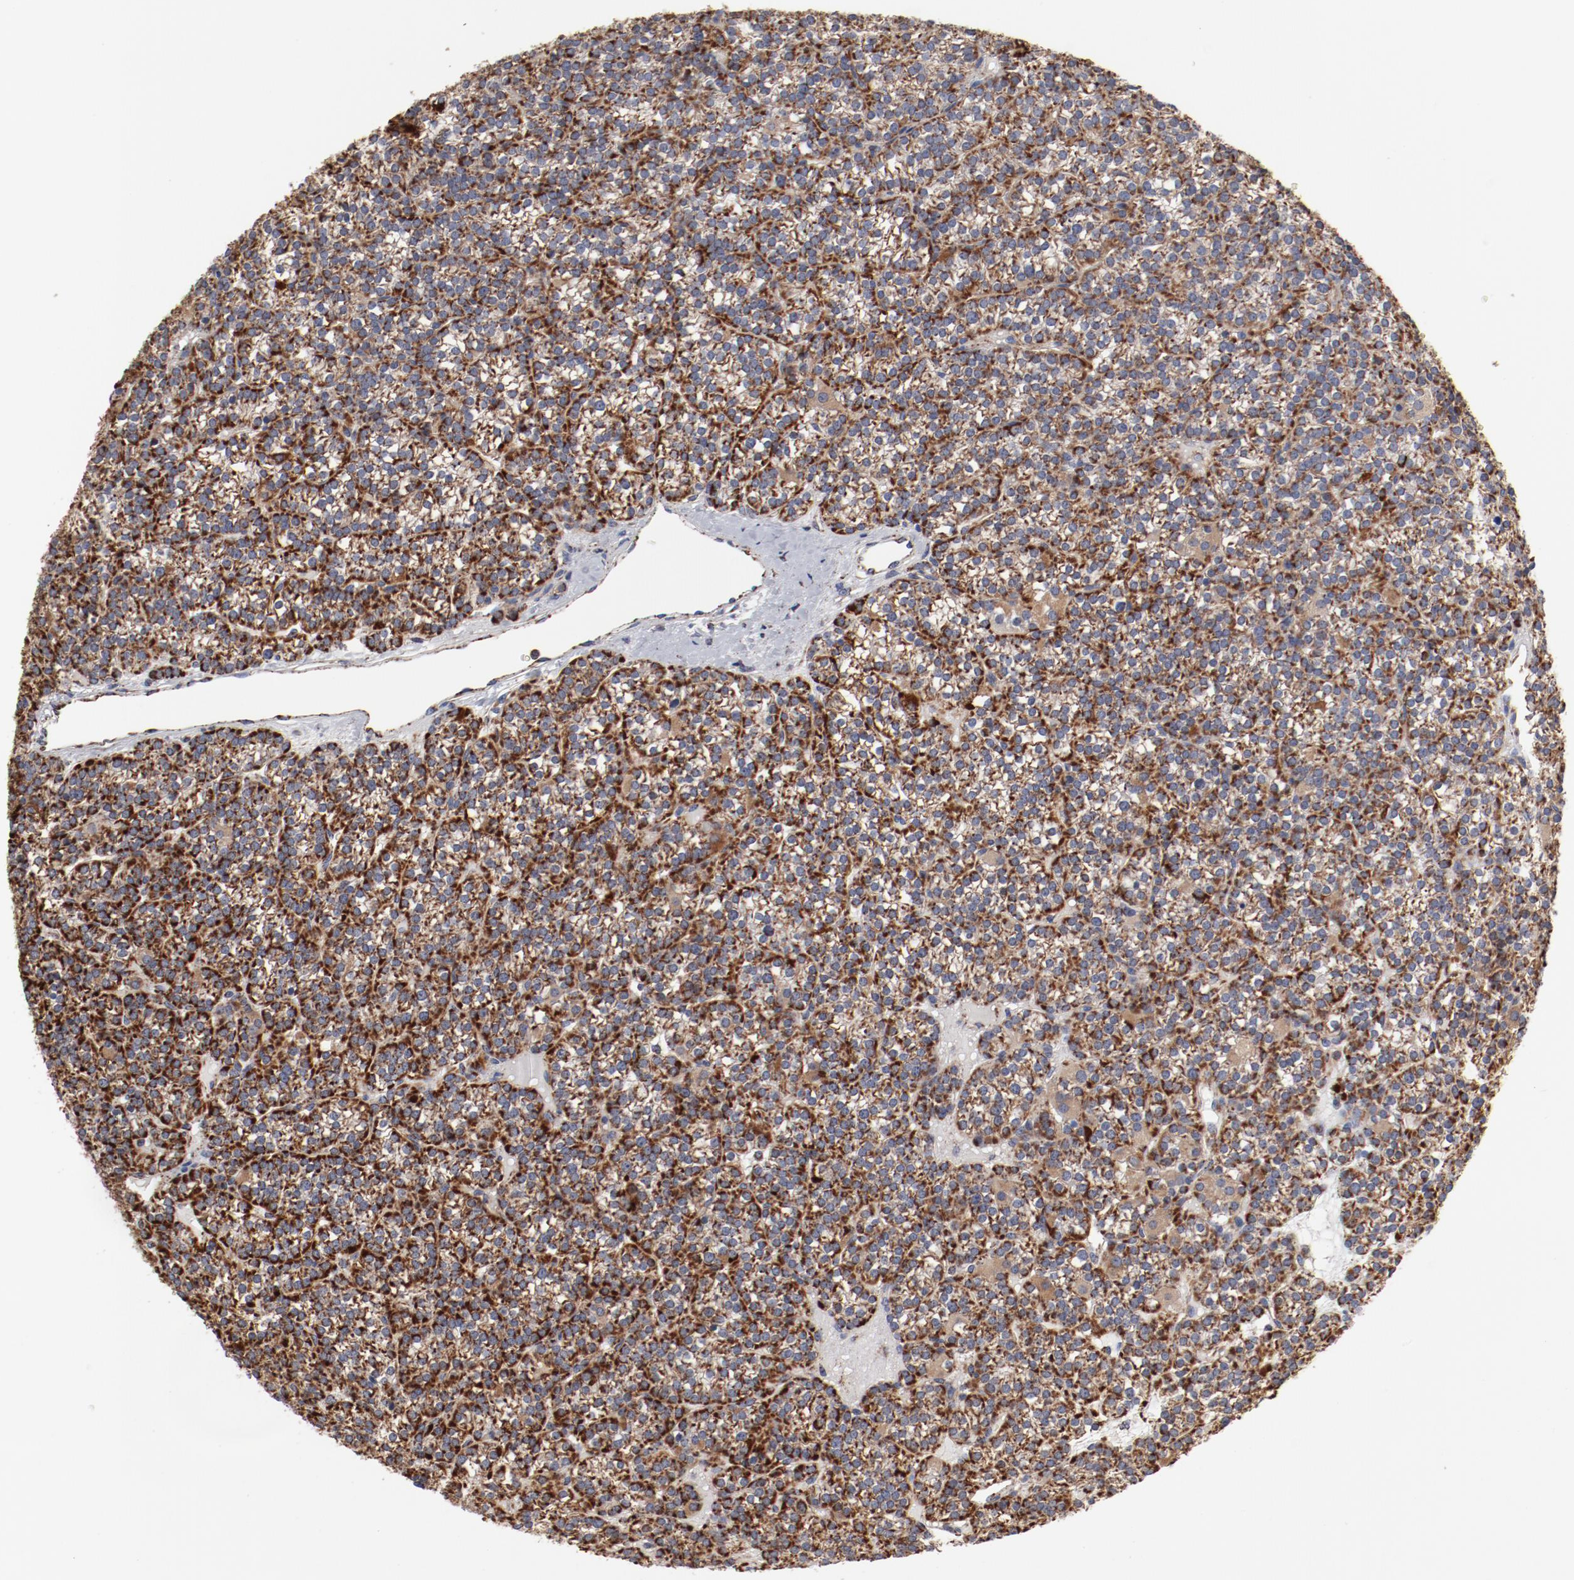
{"staining": {"intensity": "strong", "quantity": ">75%", "location": "cytoplasmic/membranous"}, "tissue": "parathyroid gland", "cell_type": "Glandular cells", "image_type": "normal", "snomed": [{"axis": "morphology", "description": "Normal tissue, NOS"}, {"axis": "topography", "description": "Parathyroid gland"}], "caption": "DAB immunohistochemical staining of unremarkable human parathyroid gland exhibits strong cytoplasmic/membranous protein expression in about >75% of glandular cells.", "gene": "NDUFV2", "patient": {"sex": "female", "age": 50}}